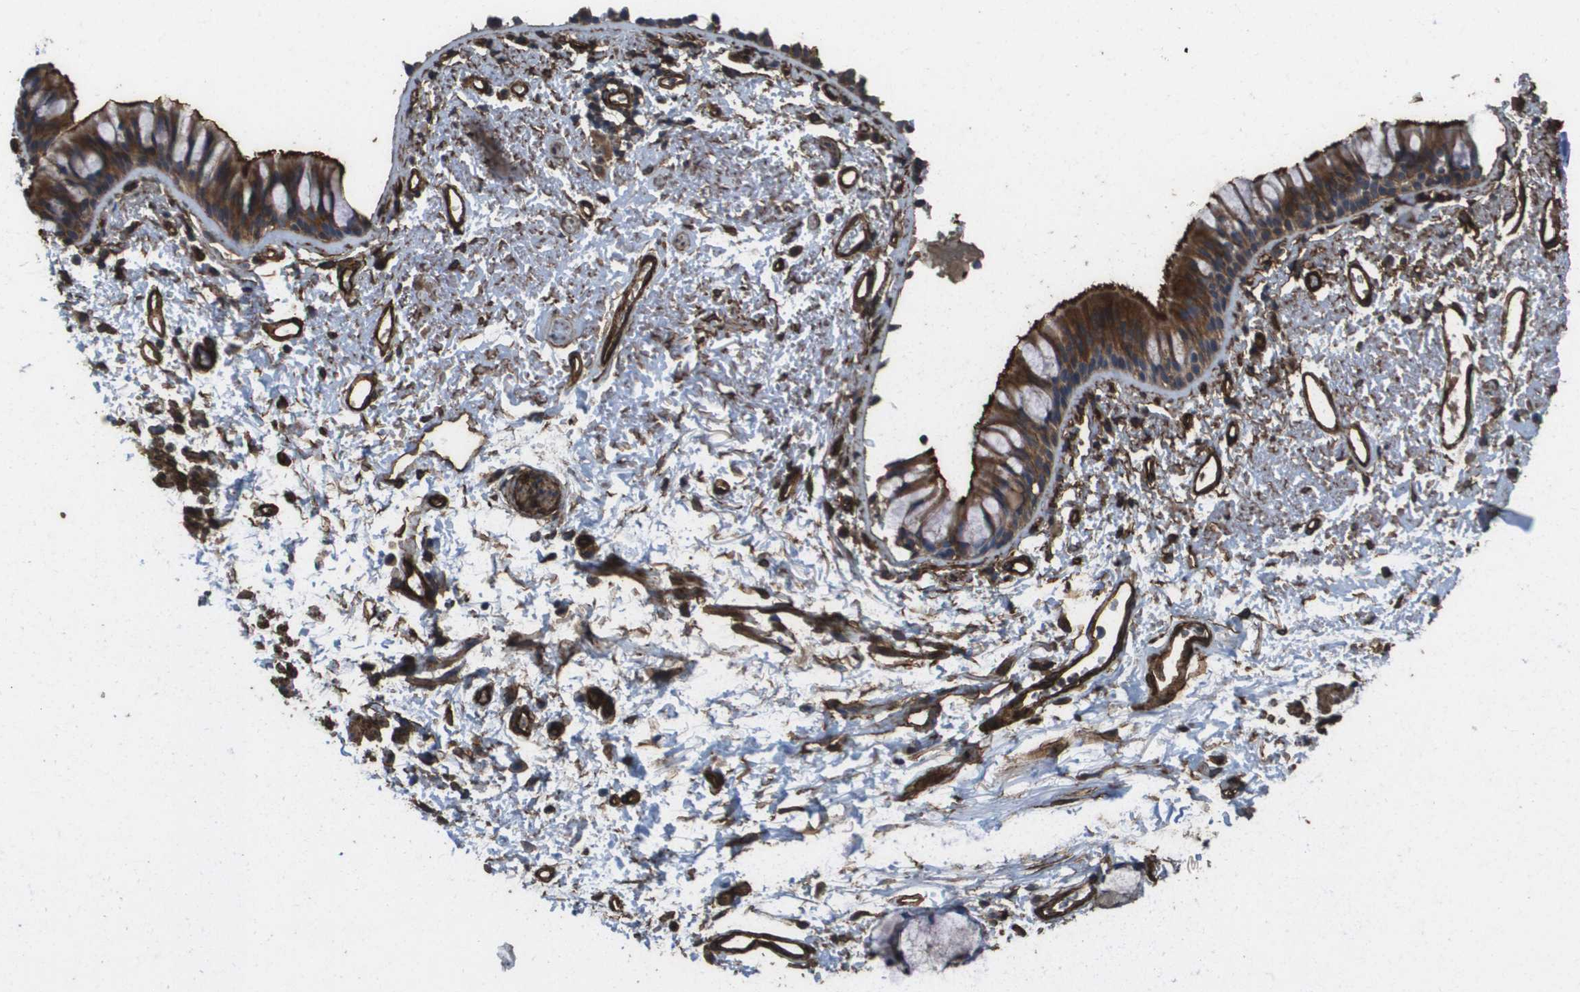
{"staining": {"intensity": "strong", "quantity": ">75%", "location": "cytoplasmic/membranous"}, "tissue": "adipose tissue", "cell_type": "Adipocytes", "image_type": "normal", "snomed": [{"axis": "morphology", "description": "Normal tissue, NOS"}, {"axis": "topography", "description": "Bronchus"}], "caption": "The micrograph shows staining of unremarkable adipose tissue, revealing strong cytoplasmic/membranous protein staining (brown color) within adipocytes.", "gene": "AAMP", "patient": {"sex": "female", "age": 73}}